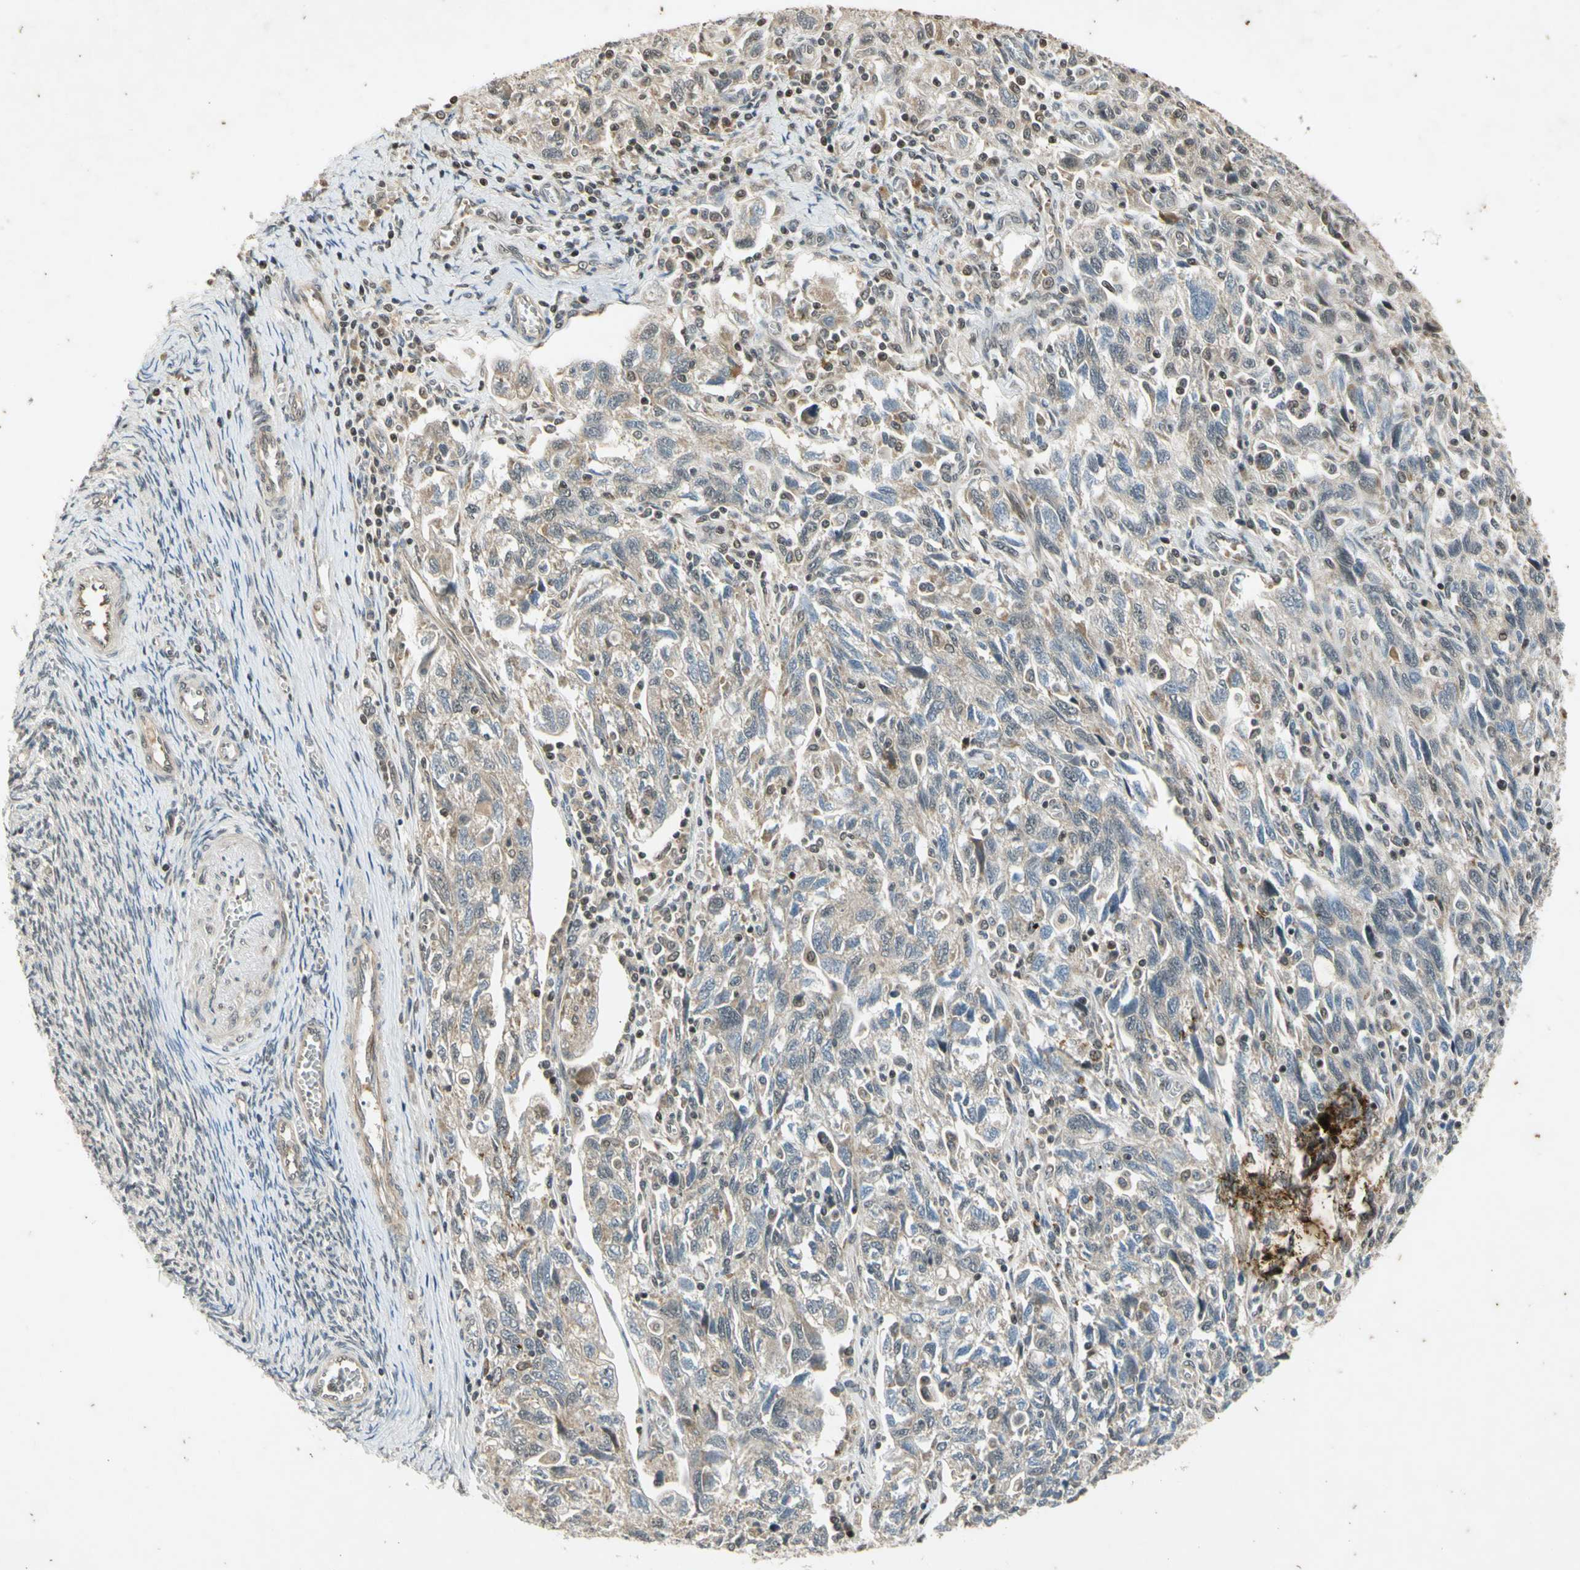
{"staining": {"intensity": "weak", "quantity": ">75%", "location": "cytoplasmic/membranous"}, "tissue": "ovarian cancer", "cell_type": "Tumor cells", "image_type": "cancer", "snomed": [{"axis": "morphology", "description": "Carcinoma, NOS"}, {"axis": "morphology", "description": "Cystadenocarcinoma, serous, NOS"}, {"axis": "topography", "description": "Ovary"}], "caption": "Ovarian serous cystadenocarcinoma was stained to show a protein in brown. There is low levels of weak cytoplasmic/membranous staining in about >75% of tumor cells. The protein of interest is shown in brown color, while the nuclei are stained blue.", "gene": "EFNB2", "patient": {"sex": "female", "age": 69}}